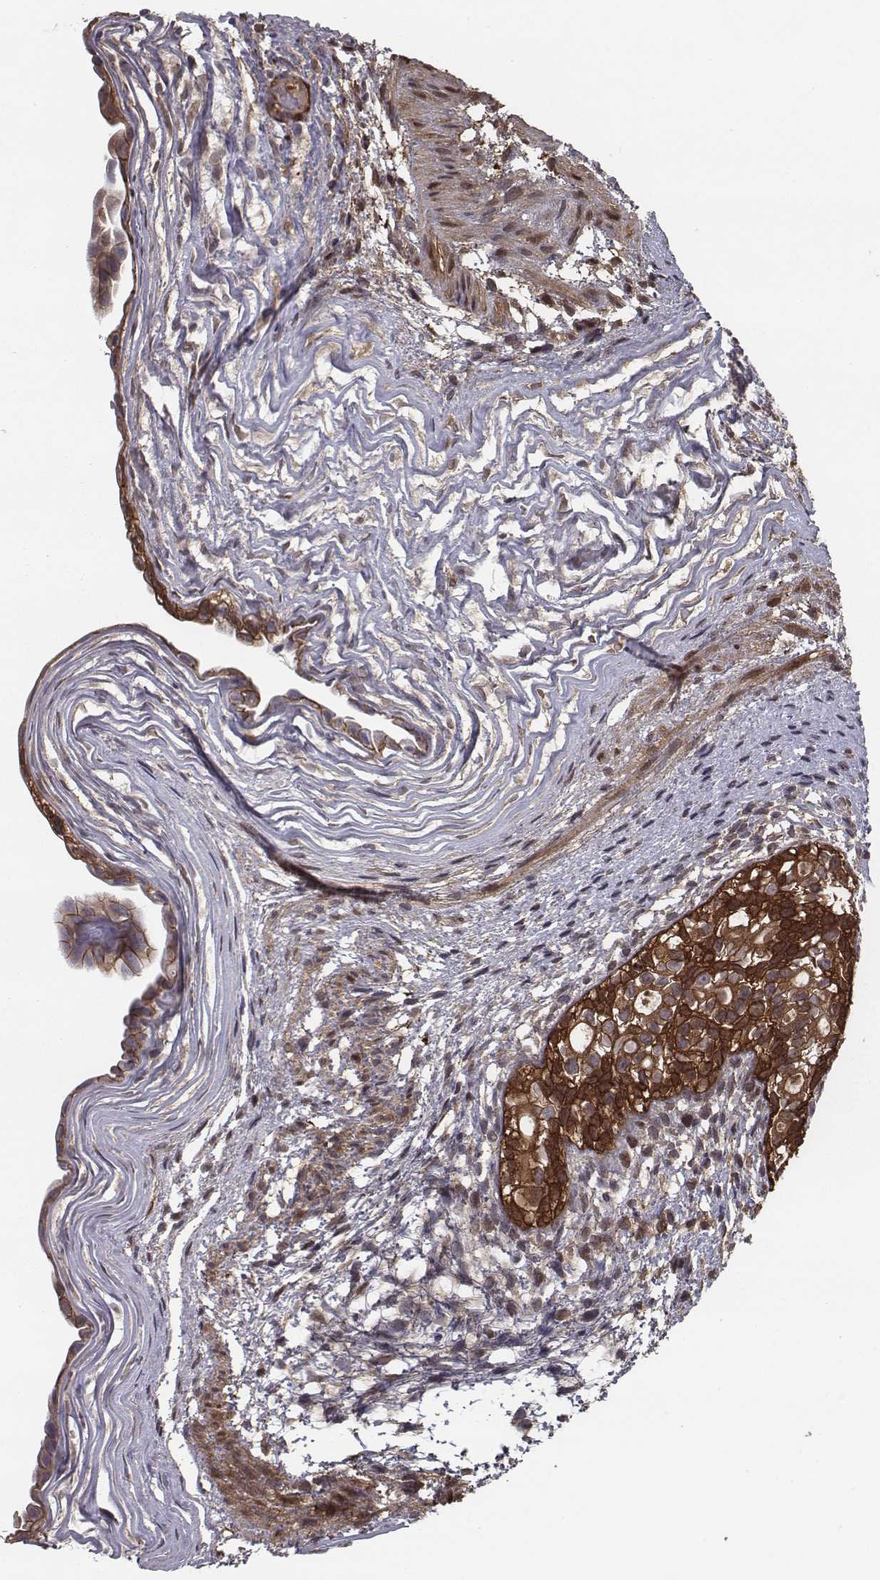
{"staining": {"intensity": "strong", "quantity": ">75%", "location": "cytoplasmic/membranous"}, "tissue": "testis cancer", "cell_type": "Tumor cells", "image_type": "cancer", "snomed": [{"axis": "morphology", "description": "Normal tissue, NOS"}, {"axis": "morphology", "description": "Carcinoma, Embryonal, NOS"}, {"axis": "topography", "description": "Testis"}, {"axis": "topography", "description": "Epididymis"}], "caption": "Protein expression analysis of testis cancer demonstrates strong cytoplasmic/membranous expression in about >75% of tumor cells. (Brightfield microscopy of DAB IHC at high magnification).", "gene": "ISYNA1", "patient": {"sex": "male", "age": 24}}